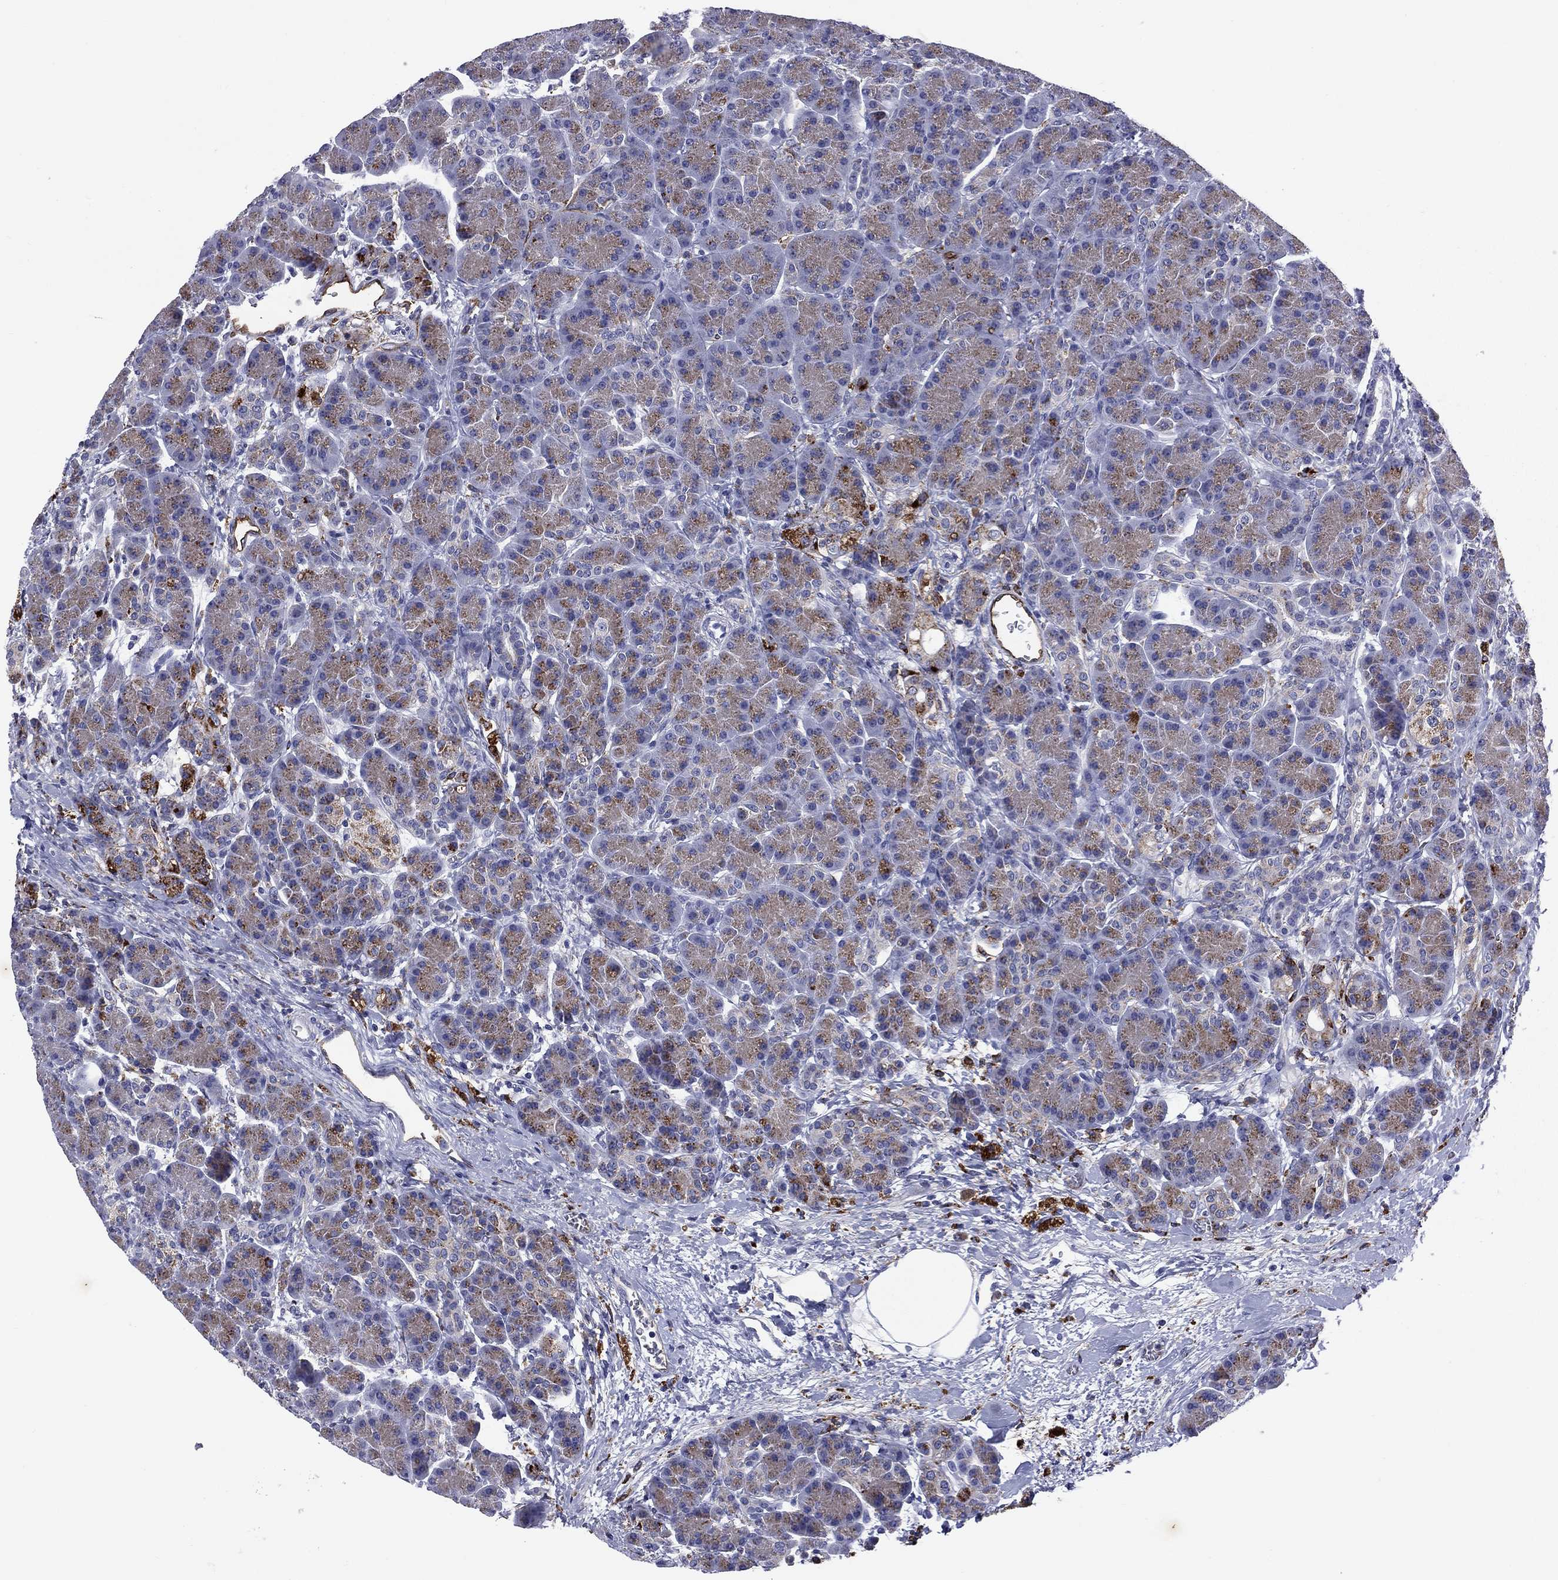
{"staining": {"intensity": "moderate", "quantity": ">75%", "location": "cytoplasmic/membranous"}, "tissue": "pancreas", "cell_type": "Exocrine glandular cells", "image_type": "normal", "snomed": [{"axis": "morphology", "description": "Normal tissue, NOS"}, {"axis": "topography", "description": "Pancreas"}], "caption": "Pancreas stained for a protein exhibits moderate cytoplasmic/membranous positivity in exocrine glandular cells.", "gene": "MADCAM1", "patient": {"sex": "female", "age": 63}}